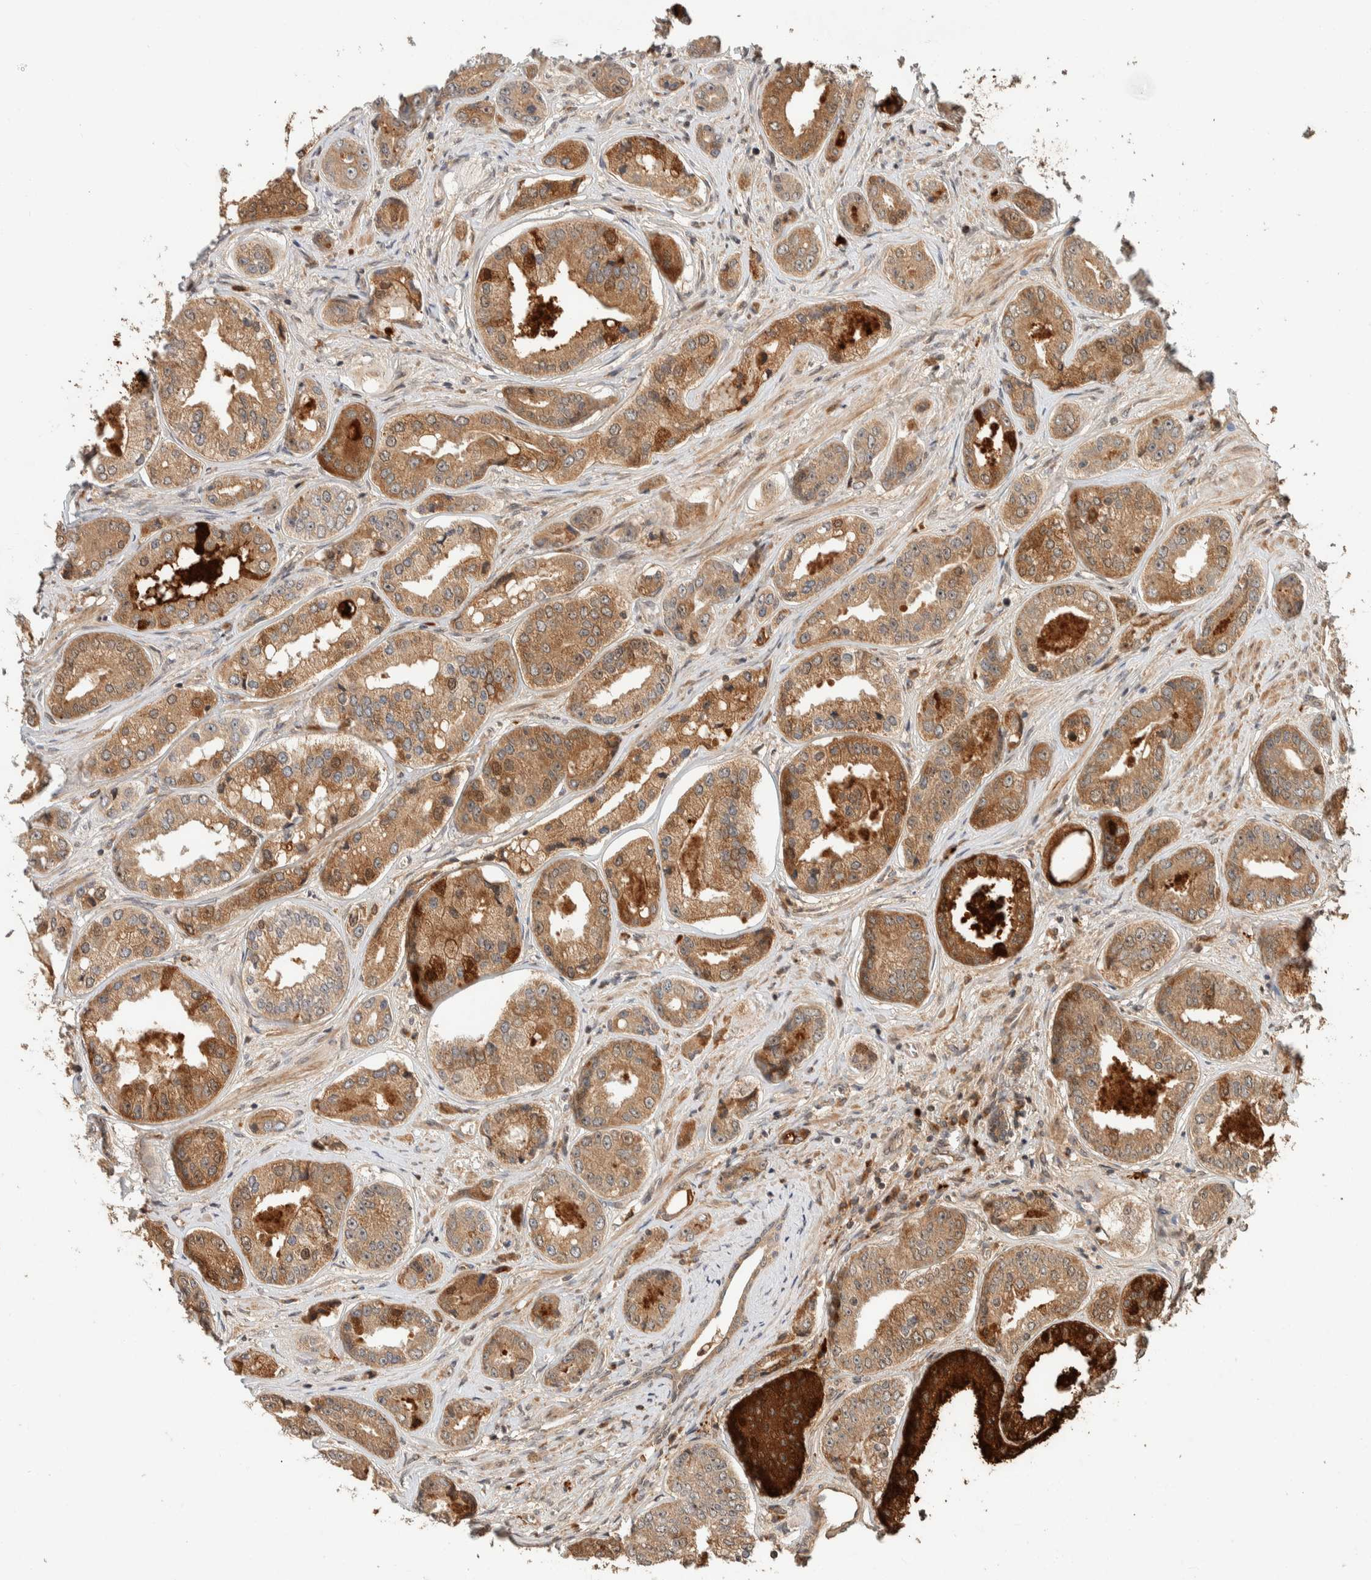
{"staining": {"intensity": "weak", "quantity": ">75%", "location": "cytoplasmic/membranous"}, "tissue": "prostate cancer", "cell_type": "Tumor cells", "image_type": "cancer", "snomed": [{"axis": "morphology", "description": "Adenocarcinoma, High grade"}, {"axis": "topography", "description": "Prostate"}], "caption": "IHC micrograph of neoplastic tissue: adenocarcinoma (high-grade) (prostate) stained using immunohistochemistry demonstrates low levels of weak protein expression localized specifically in the cytoplasmic/membranous of tumor cells, appearing as a cytoplasmic/membranous brown color.", "gene": "ZBTB2", "patient": {"sex": "male", "age": 61}}